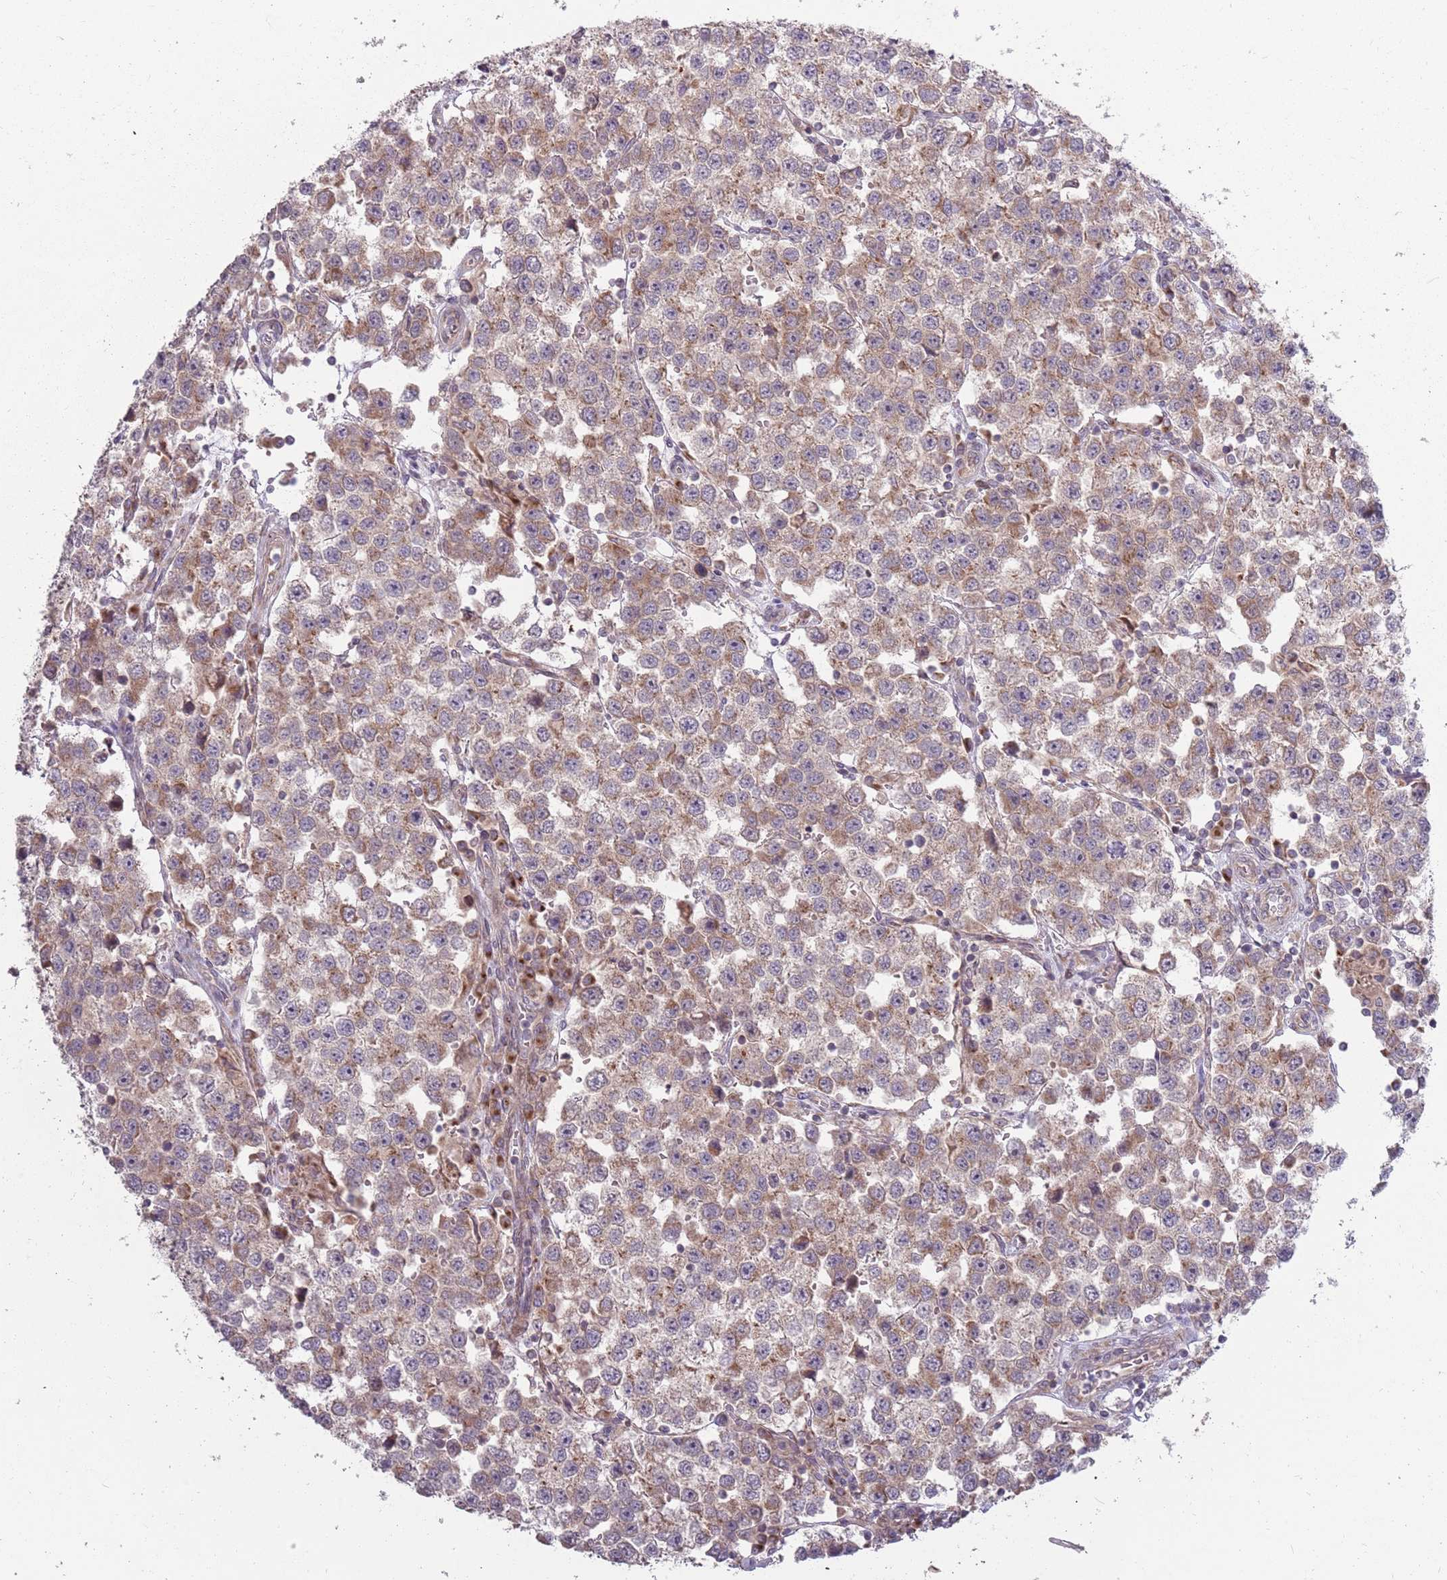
{"staining": {"intensity": "moderate", "quantity": ">75%", "location": "cytoplasmic/membranous"}, "tissue": "testis cancer", "cell_type": "Tumor cells", "image_type": "cancer", "snomed": [{"axis": "morphology", "description": "Seminoma, NOS"}, {"axis": "topography", "description": "Testis"}], "caption": "Moderate cytoplasmic/membranous expression for a protein is identified in about >75% of tumor cells of seminoma (testis) using IHC.", "gene": "PLD6", "patient": {"sex": "male", "age": 37}}